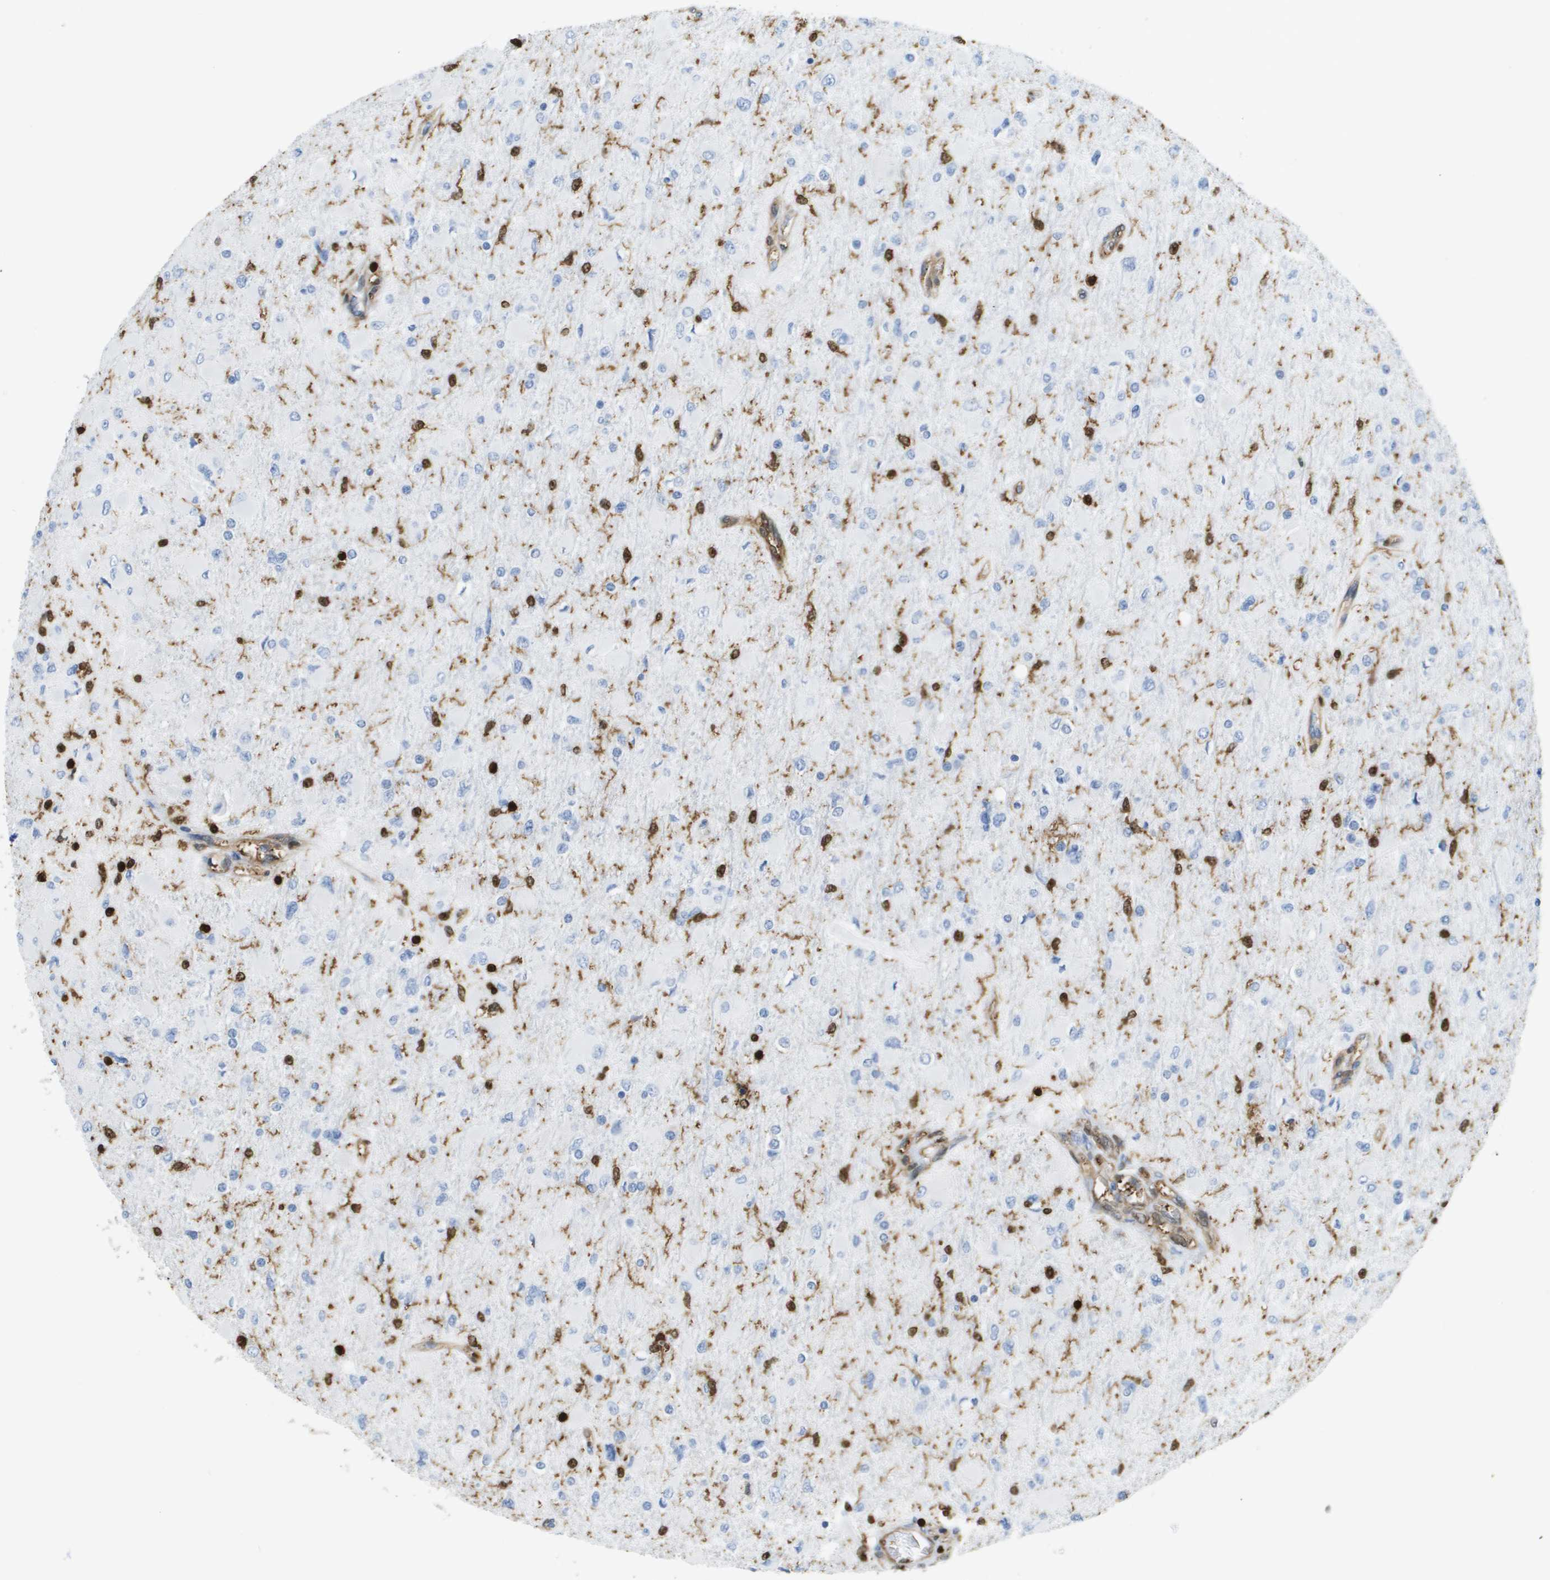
{"staining": {"intensity": "negative", "quantity": "none", "location": "none"}, "tissue": "glioma", "cell_type": "Tumor cells", "image_type": "cancer", "snomed": [{"axis": "morphology", "description": "Glioma, malignant, High grade"}, {"axis": "topography", "description": "Cerebral cortex"}], "caption": "A histopathology image of human glioma is negative for staining in tumor cells.", "gene": "DOCK5", "patient": {"sex": "female", "age": 36}}